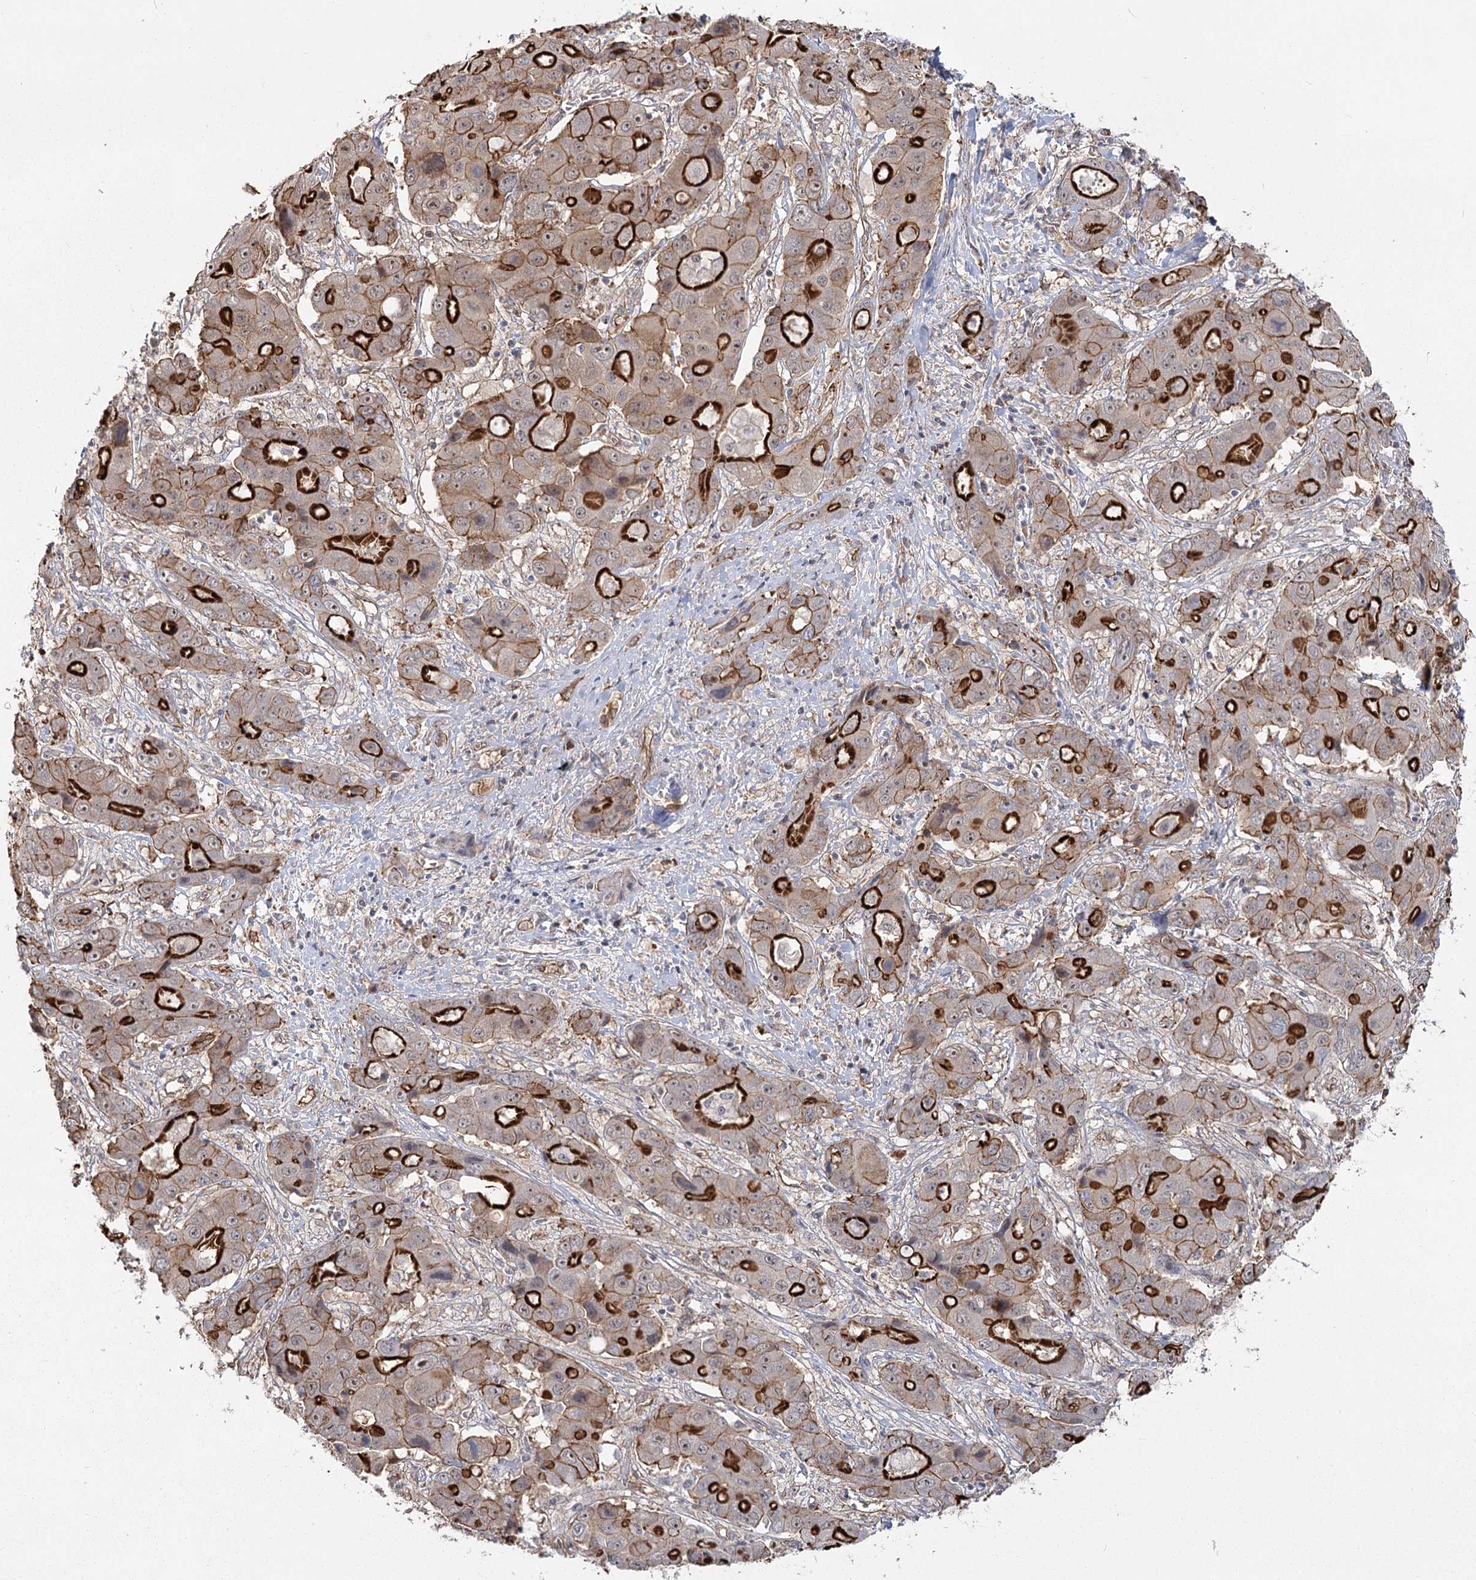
{"staining": {"intensity": "strong", "quantity": "25%-75%", "location": "cytoplasmic/membranous"}, "tissue": "liver cancer", "cell_type": "Tumor cells", "image_type": "cancer", "snomed": [{"axis": "morphology", "description": "Cholangiocarcinoma"}, {"axis": "topography", "description": "Liver"}], "caption": "Protein analysis of liver cholangiocarcinoma tissue shows strong cytoplasmic/membranous positivity in approximately 25%-75% of tumor cells.", "gene": "RPP14", "patient": {"sex": "male", "age": 67}}